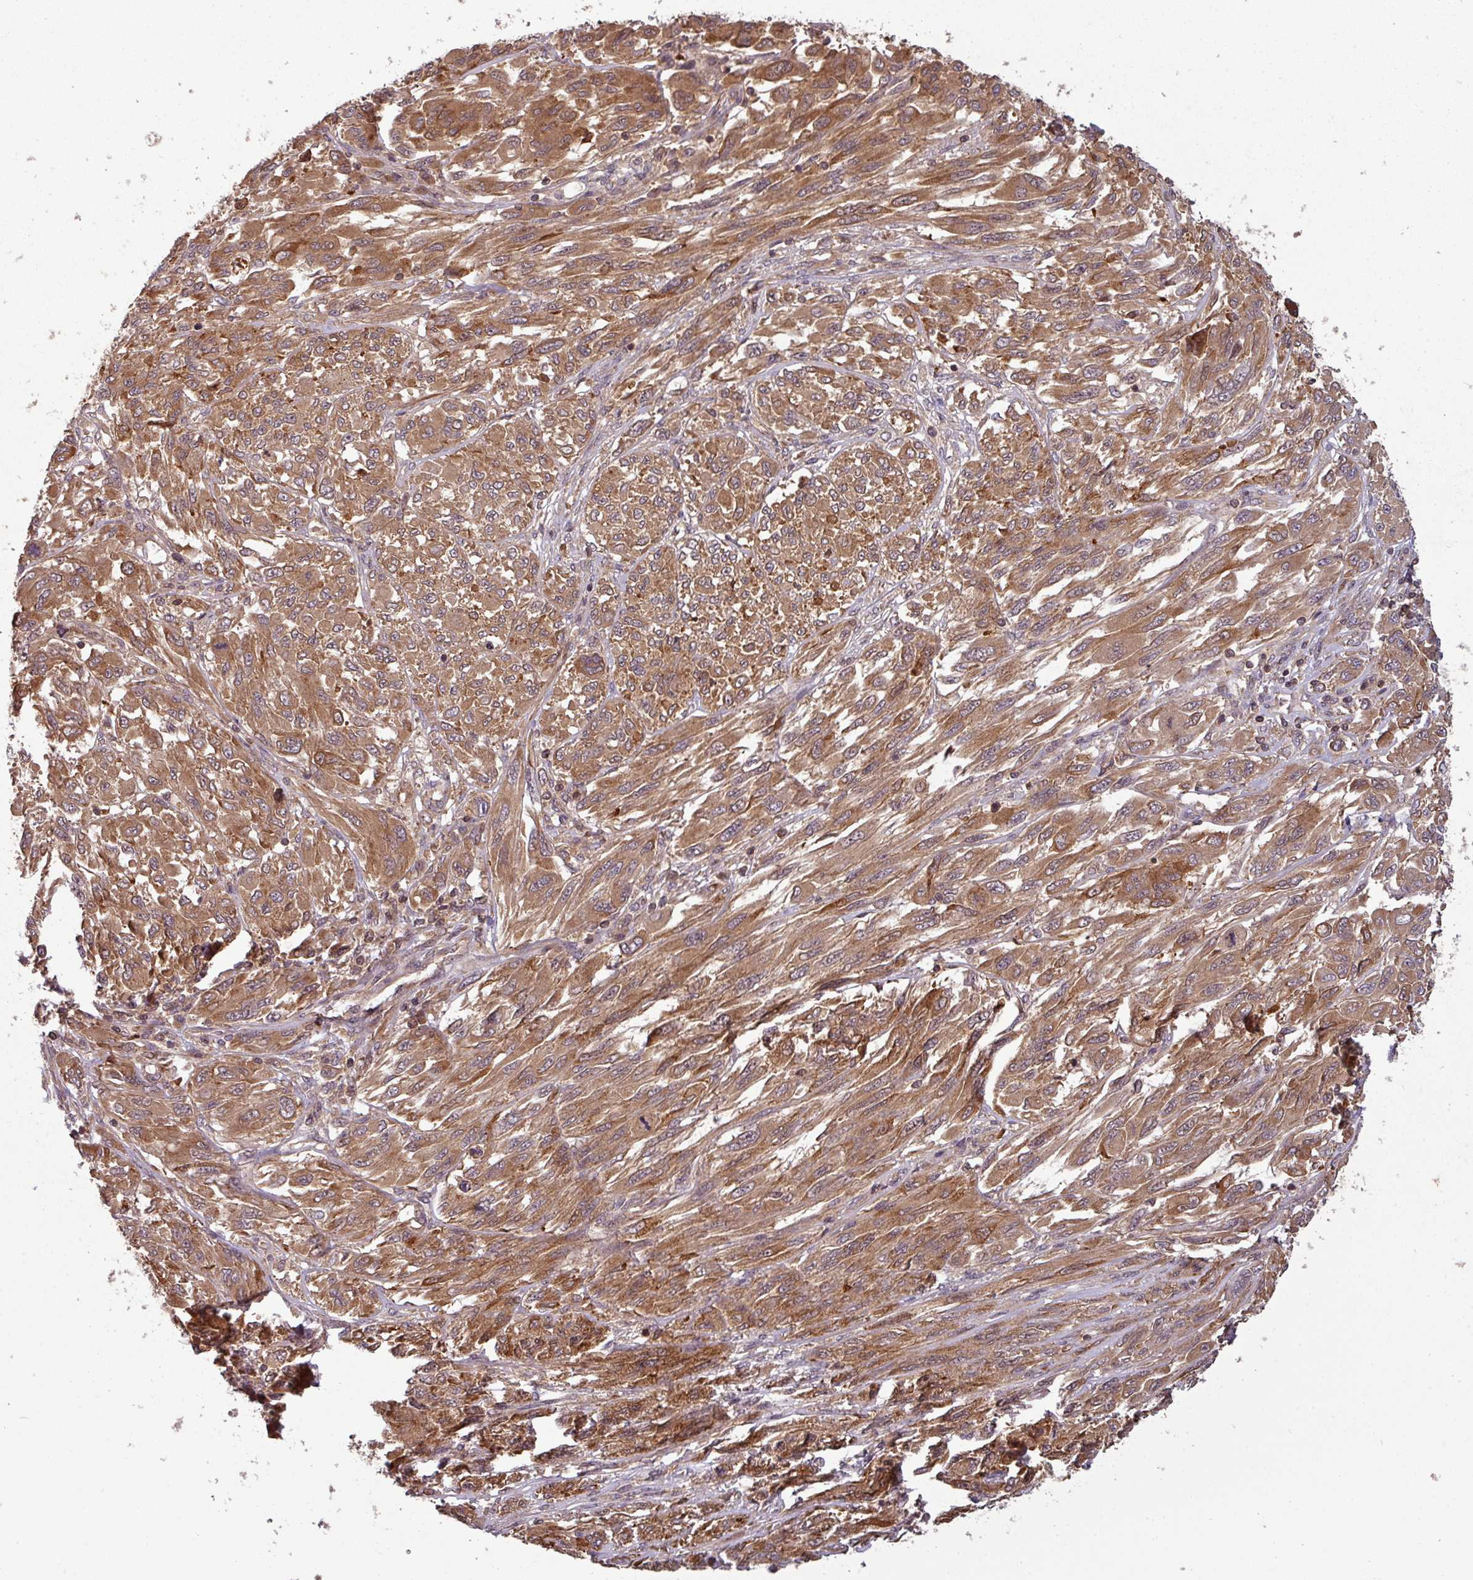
{"staining": {"intensity": "moderate", "quantity": ">75%", "location": "cytoplasmic/membranous"}, "tissue": "melanoma", "cell_type": "Tumor cells", "image_type": "cancer", "snomed": [{"axis": "morphology", "description": "Malignant melanoma, NOS"}, {"axis": "topography", "description": "Skin"}], "caption": "Immunohistochemical staining of human malignant melanoma shows medium levels of moderate cytoplasmic/membranous protein staining in approximately >75% of tumor cells.", "gene": "GSKIP", "patient": {"sex": "female", "age": 91}}